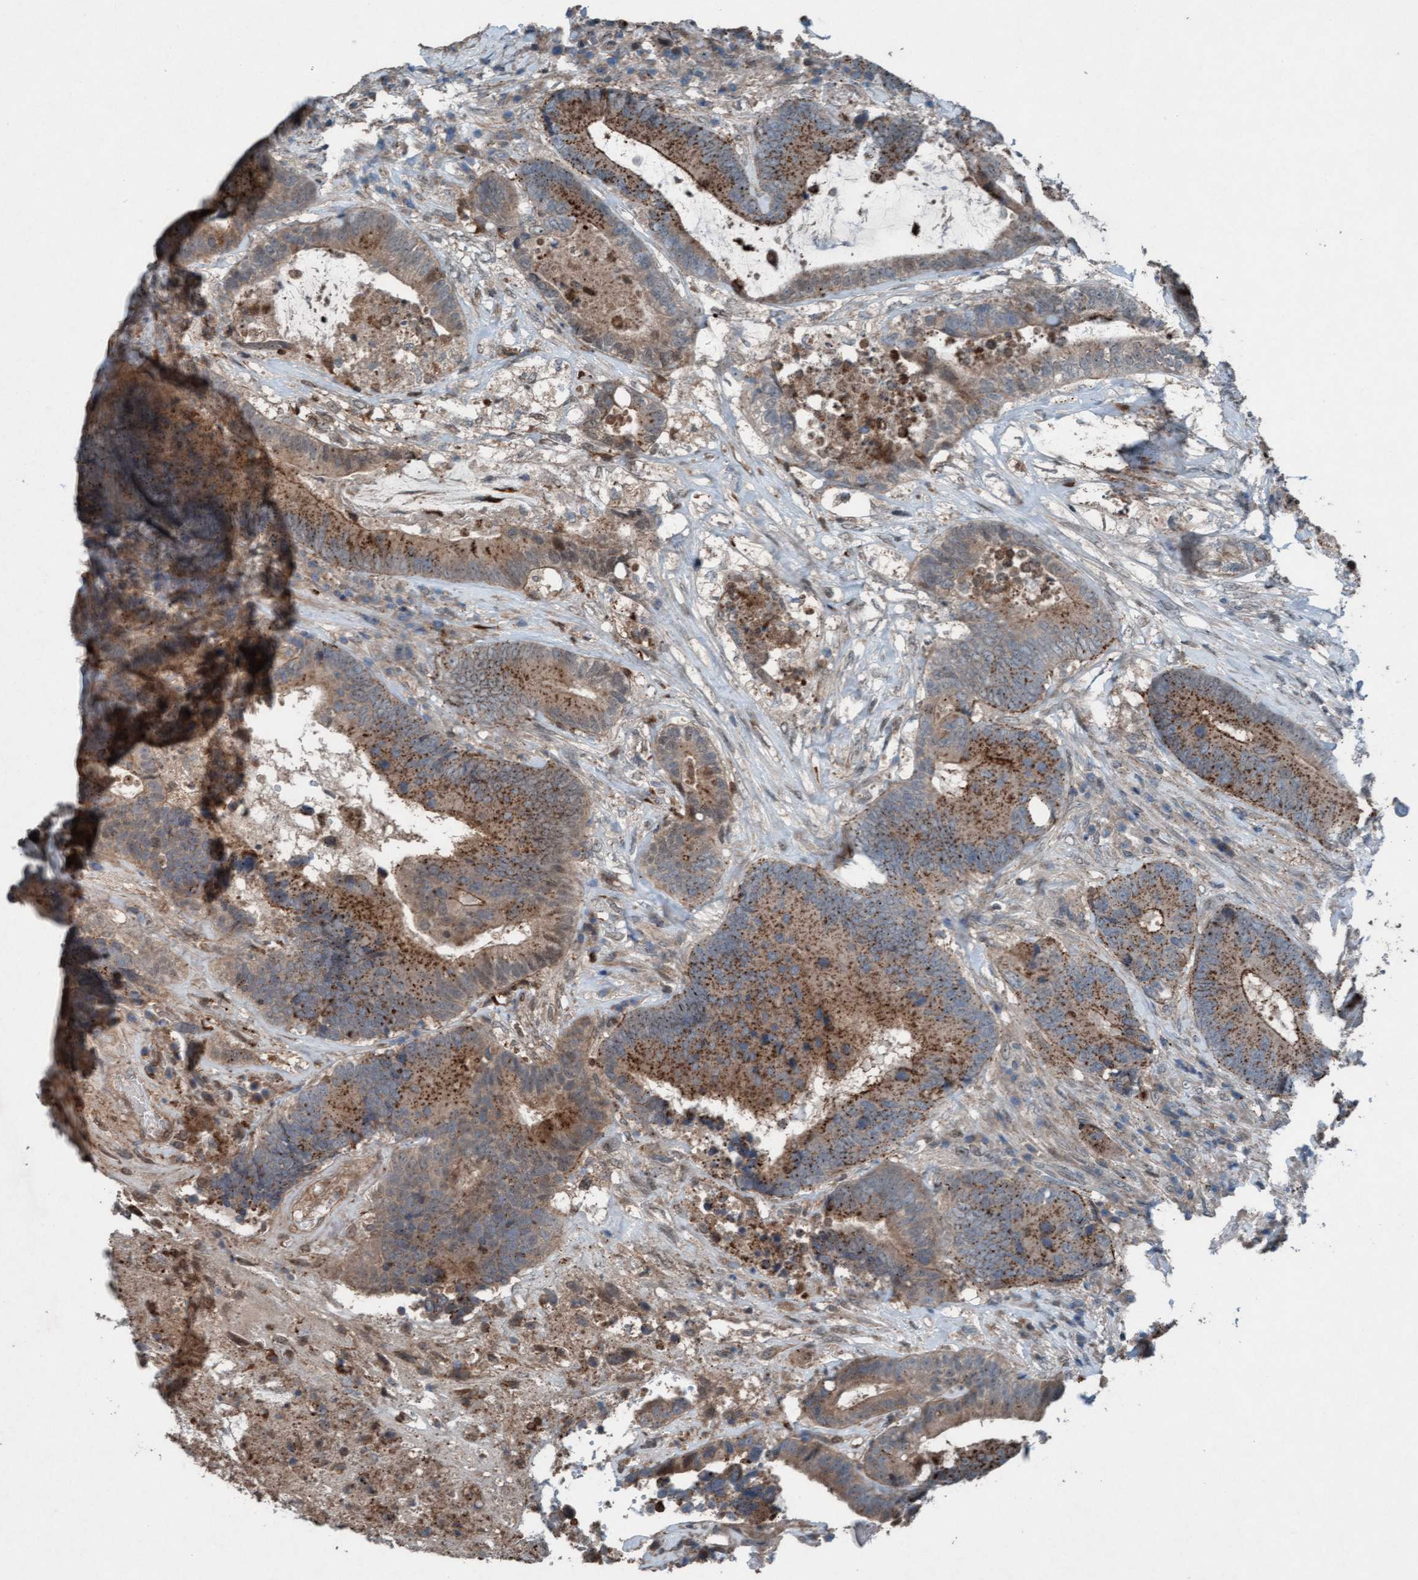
{"staining": {"intensity": "moderate", "quantity": ">75%", "location": "cytoplasmic/membranous"}, "tissue": "colorectal cancer", "cell_type": "Tumor cells", "image_type": "cancer", "snomed": [{"axis": "morphology", "description": "Adenocarcinoma, NOS"}, {"axis": "topography", "description": "Rectum"}], "caption": "The immunohistochemical stain labels moderate cytoplasmic/membranous expression in tumor cells of colorectal cancer tissue.", "gene": "PLXNB2", "patient": {"sex": "female", "age": 89}}